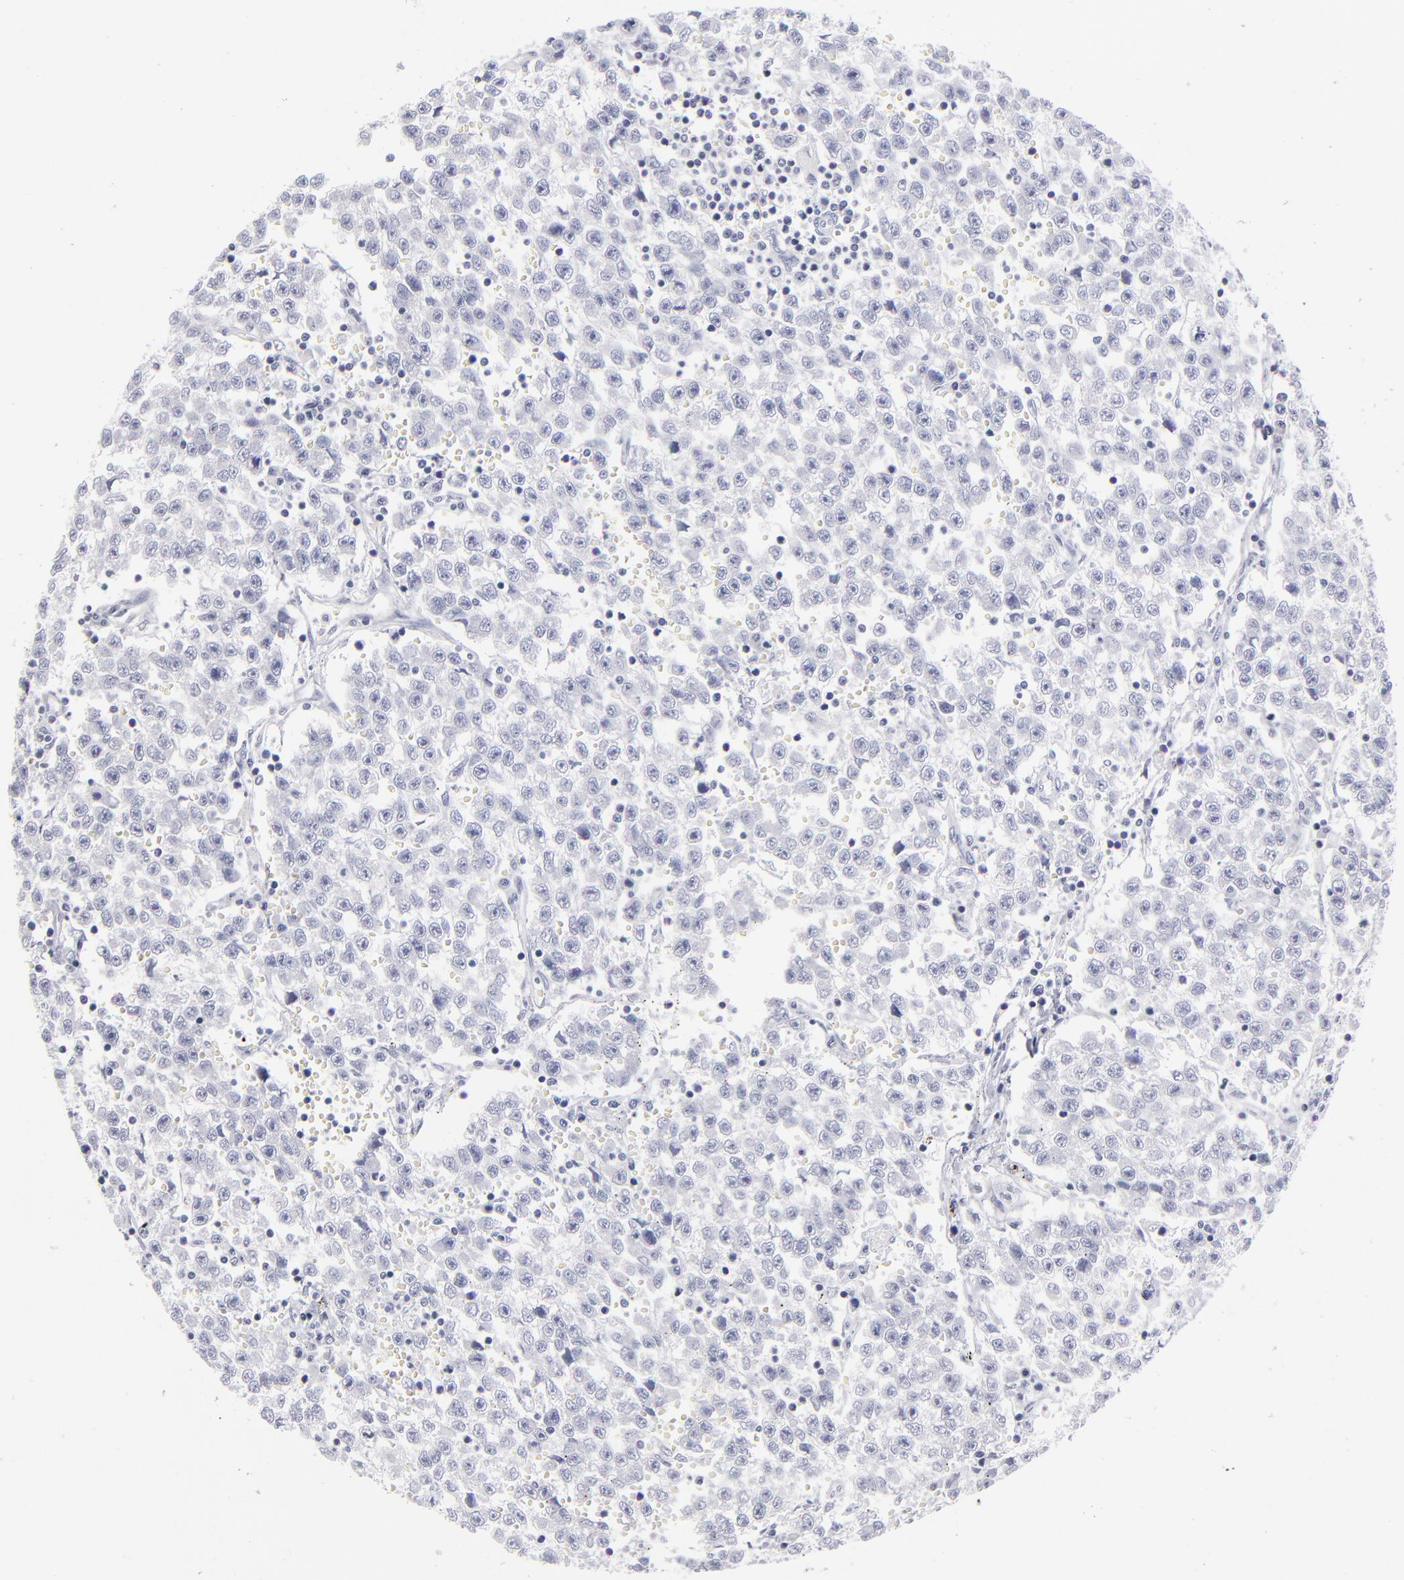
{"staining": {"intensity": "negative", "quantity": "none", "location": "none"}, "tissue": "testis cancer", "cell_type": "Tumor cells", "image_type": "cancer", "snomed": [{"axis": "morphology", "description": "Seminoma, NOS"}, {"axis": "topography", "description": "Testis"}], "caption": "A histopathology image of testis seminoma stained for a protein demonstrates no brown staining in tumor cells. The staining is performed using DAB (3,3'-diaminobenzidine) brown chromogen with nuclei counter-stained in using hematoxylin.", "gene": "CADM3", "patient": {"sex": "male", "age": 35}}